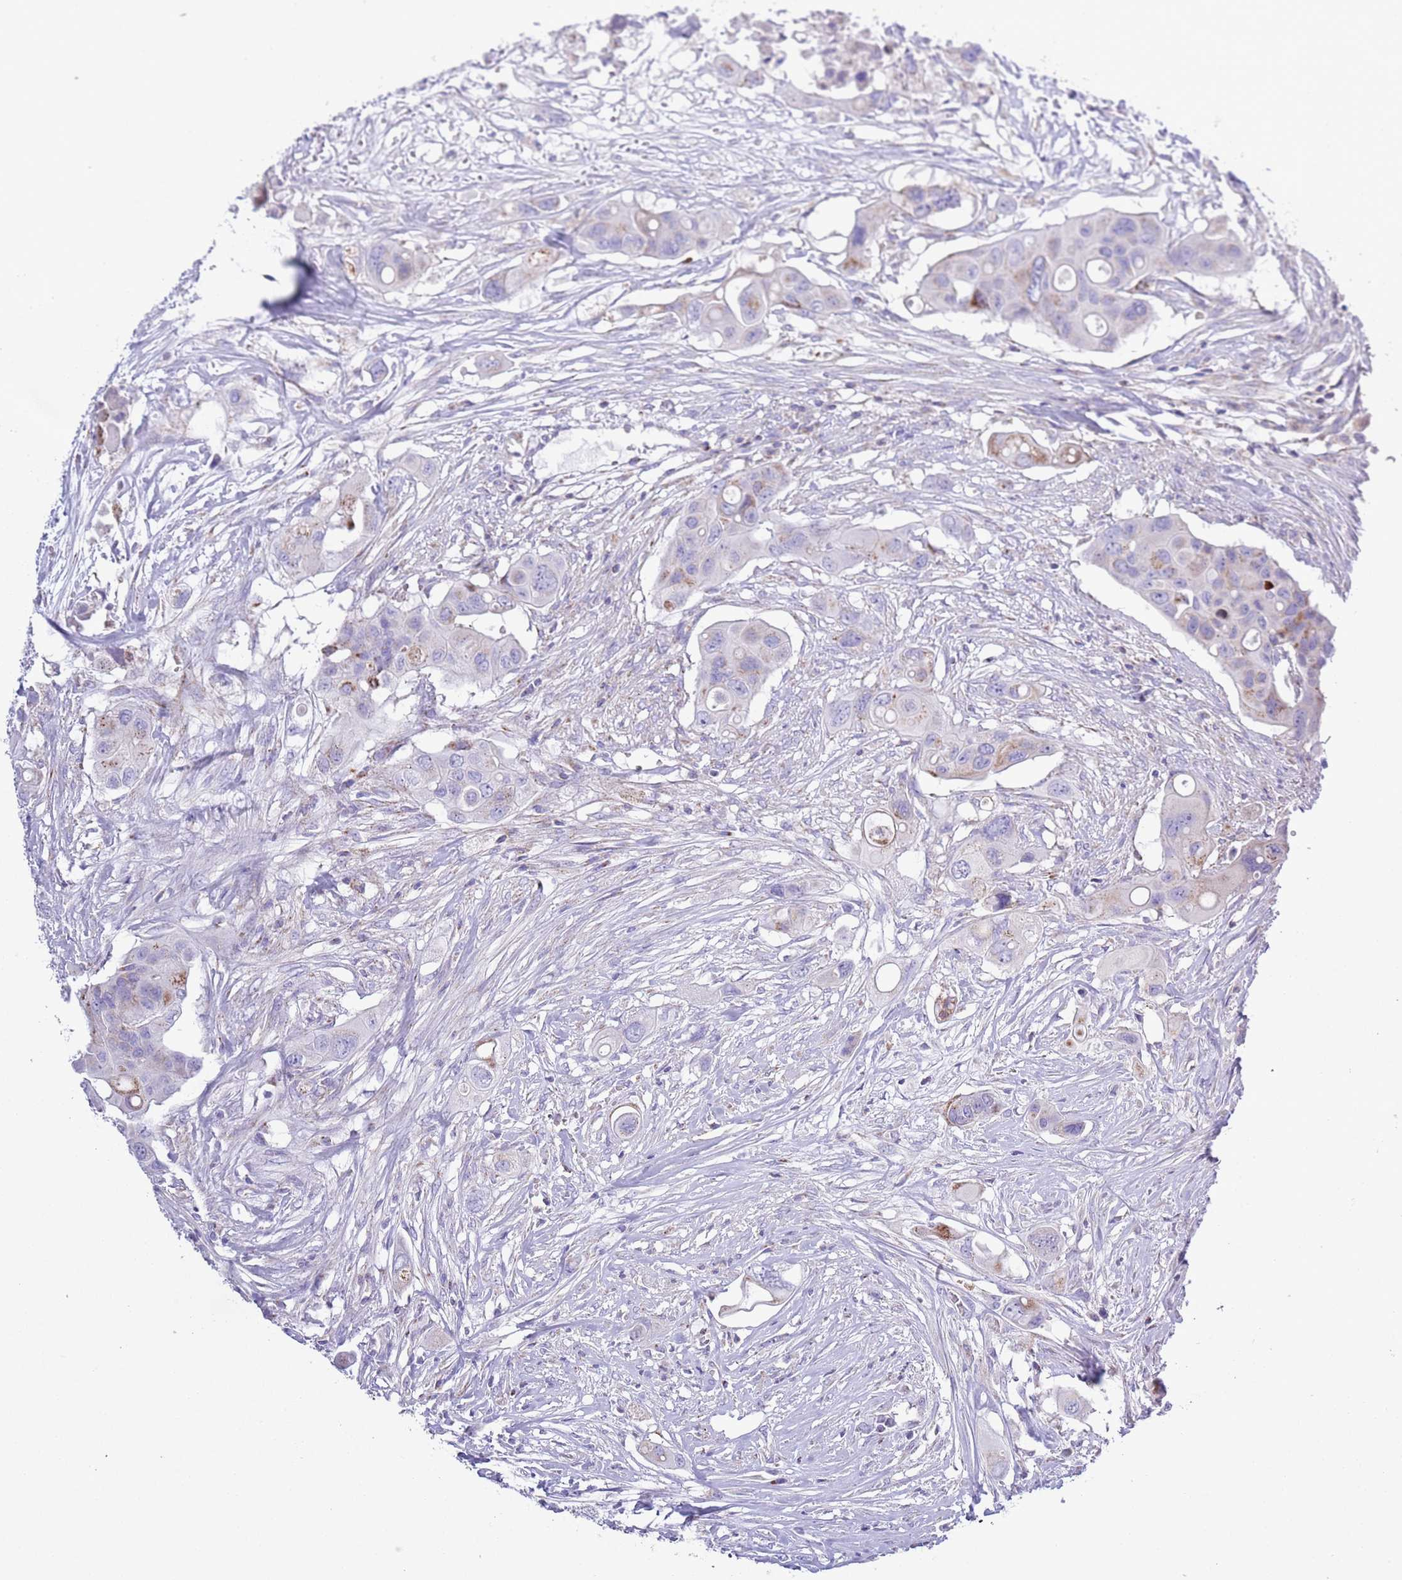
{"staining": {"intensity": "negative", "quantity": "none", "location": "none"}, "tissue": "colorectal cancer", "cell_type": "Tumor cells", "image_type": "cancer", "snomed": [{"axis": "morphology", "description": "Adenocarcinoma, NOS"}, {"axis": "topography", "description": "Colon"}], "caption": "Immunohistochemistry (IHC) of human colorectal cancer (adenocarcinoma) demonstrates no staining in tumor cells.", "gene": "ATP6V1B1", "patient": {"sex": "male", "age": 77}}